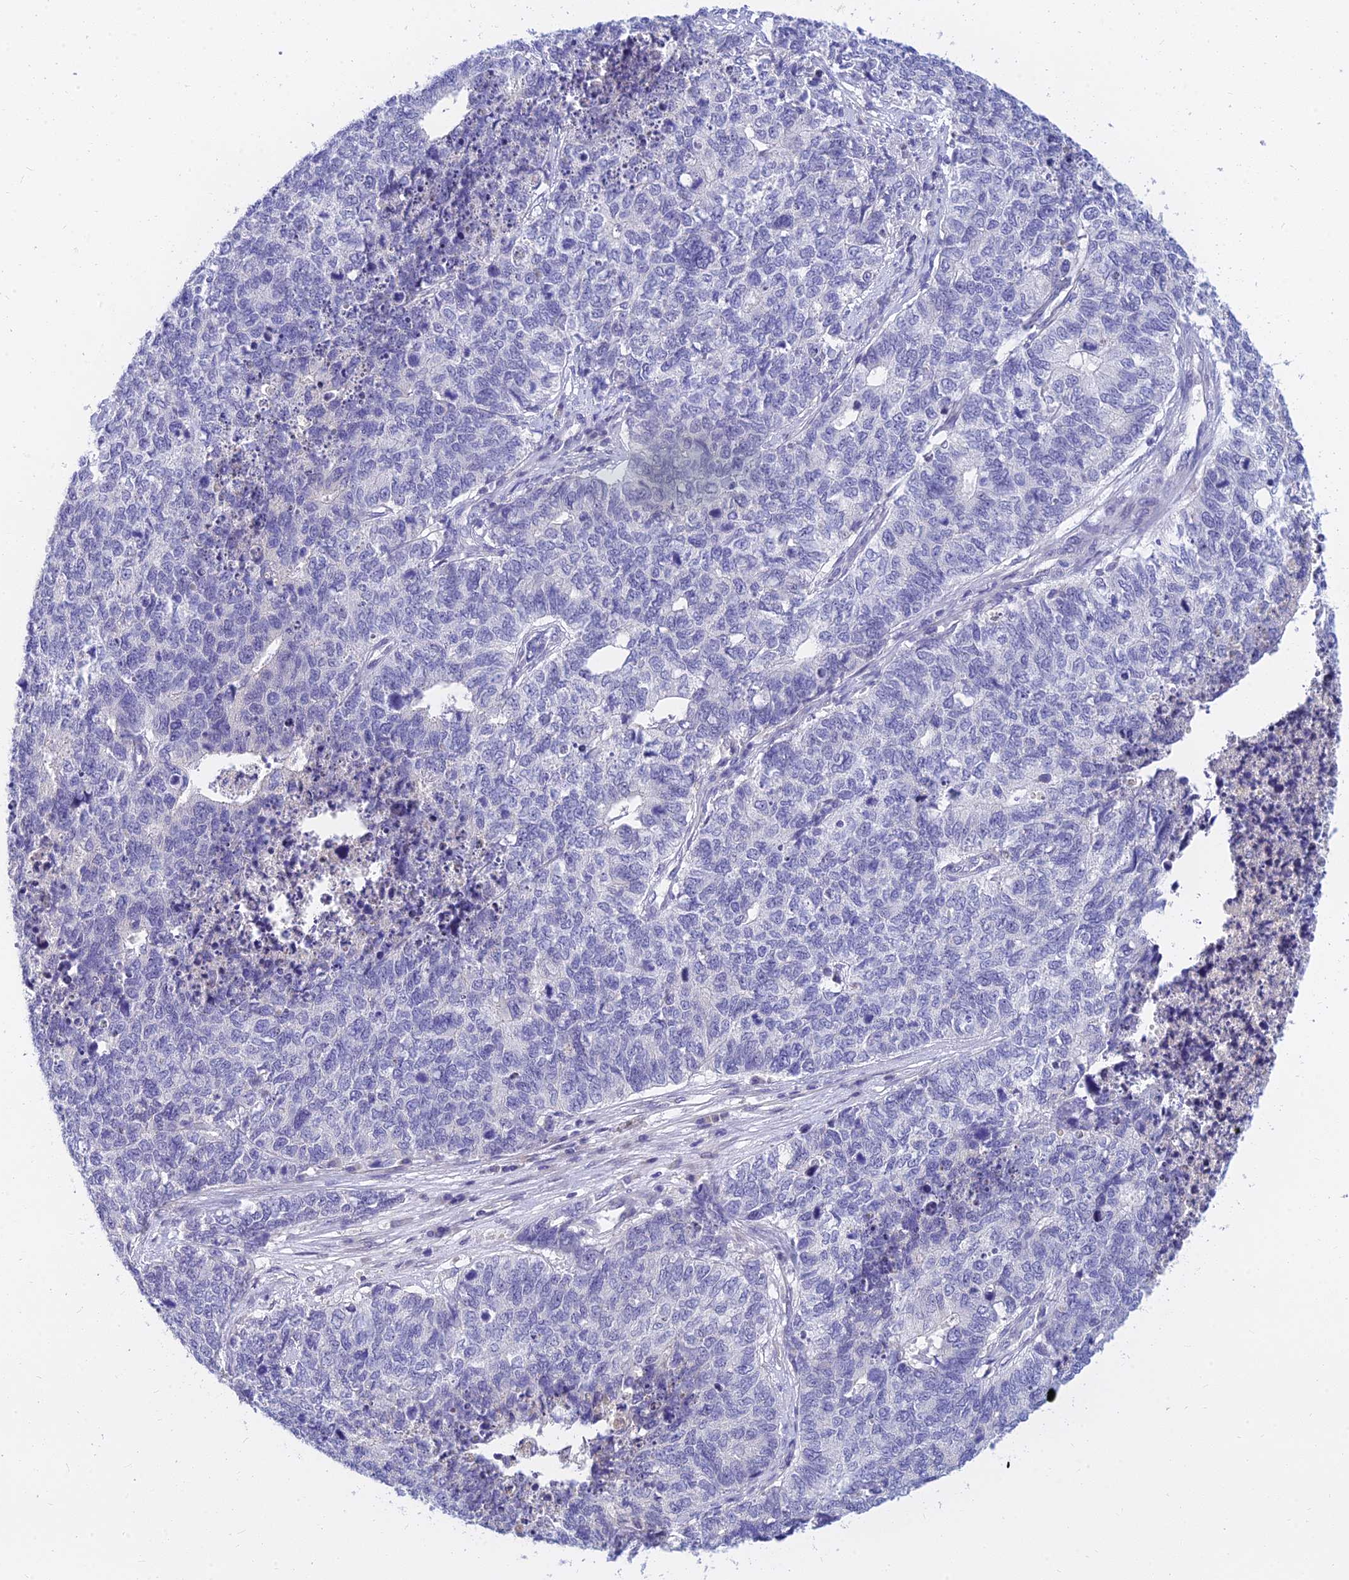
{"staining": {"intensity": "negative", "quantity": "none", "location": "none"}, "tissue": "cervical cancer", "cell_type": "Tumor cells", "image_type": "cancer", "snomed": [{"axis": "morphology", "description": "Squamous cell carcinoma, NOS"}, {"axis": "topography", "description": "Cervix"}], "caption": "Cervical squamous cell carcinoma was stained to show a protein in brown. There is no significant expression in tumor cells. Brightfield microscopy of IHC stained with DAB (brown) and hematoxylin (blue), captured at high magnification.", "gene": "TMEM161B", "patient": {"sex": "female", "age": 63}}